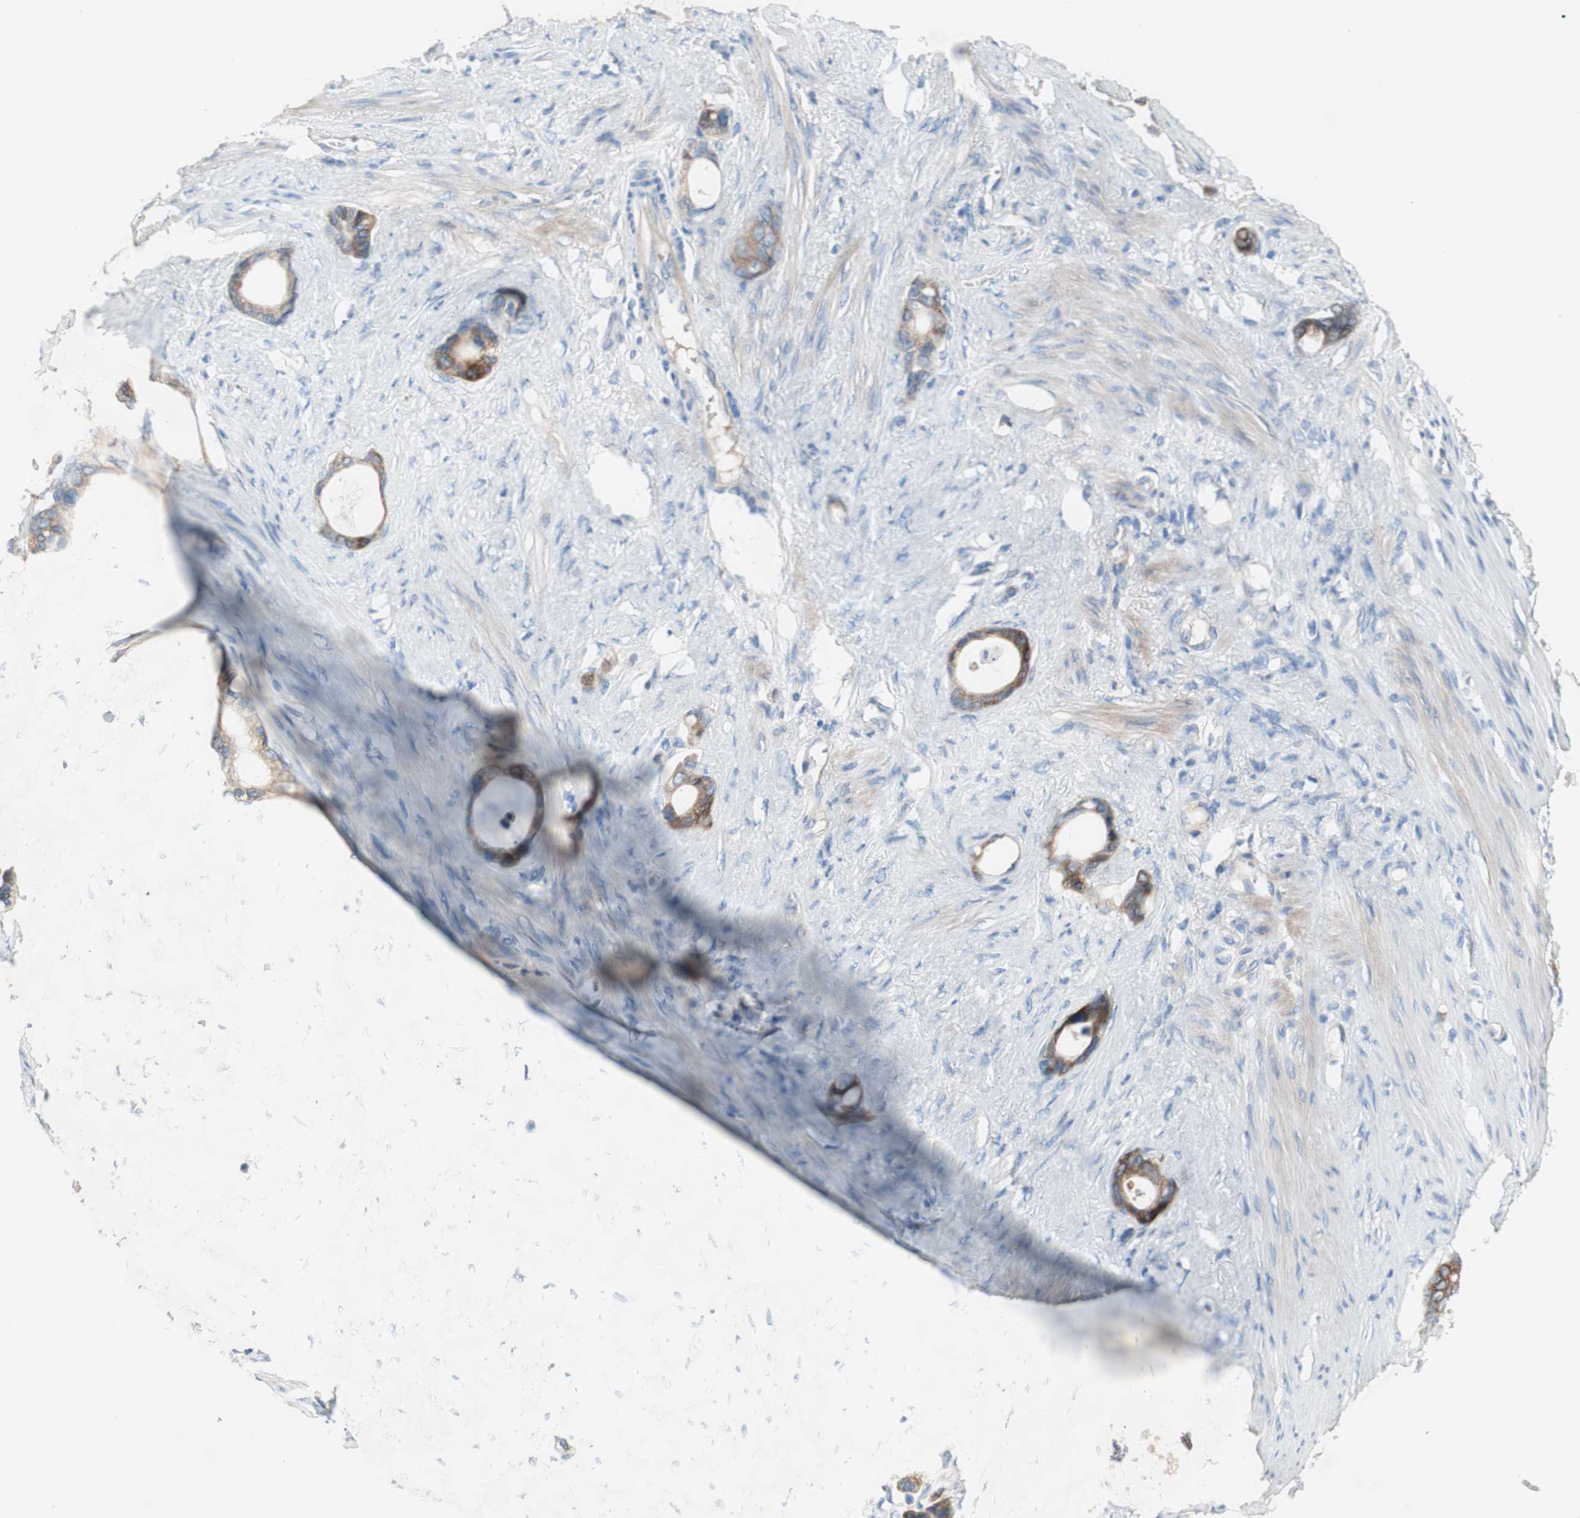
{"staining": {"intensity": "moderate", "quantity": ">75%", "location": "cytoplasmic/membranous"}, "tissue": "stomach cancer", "cell_type": "Tumor cells", "image_type": "cancer", "snomed": [{"axis": "morphology", "description": "Adenocarcinoma, NOS"}, {"axis": "topography", "description": "Stomach"}], "caption": "Stomach cancer (adenocarcinoma) stained for a protein (brown) exhibits moderate cytoplasmic/membranous positive expression in approximately >75% of tumor cells.", "gene": "FDFT1", "patient": {"sex": "female", "age": 75}}